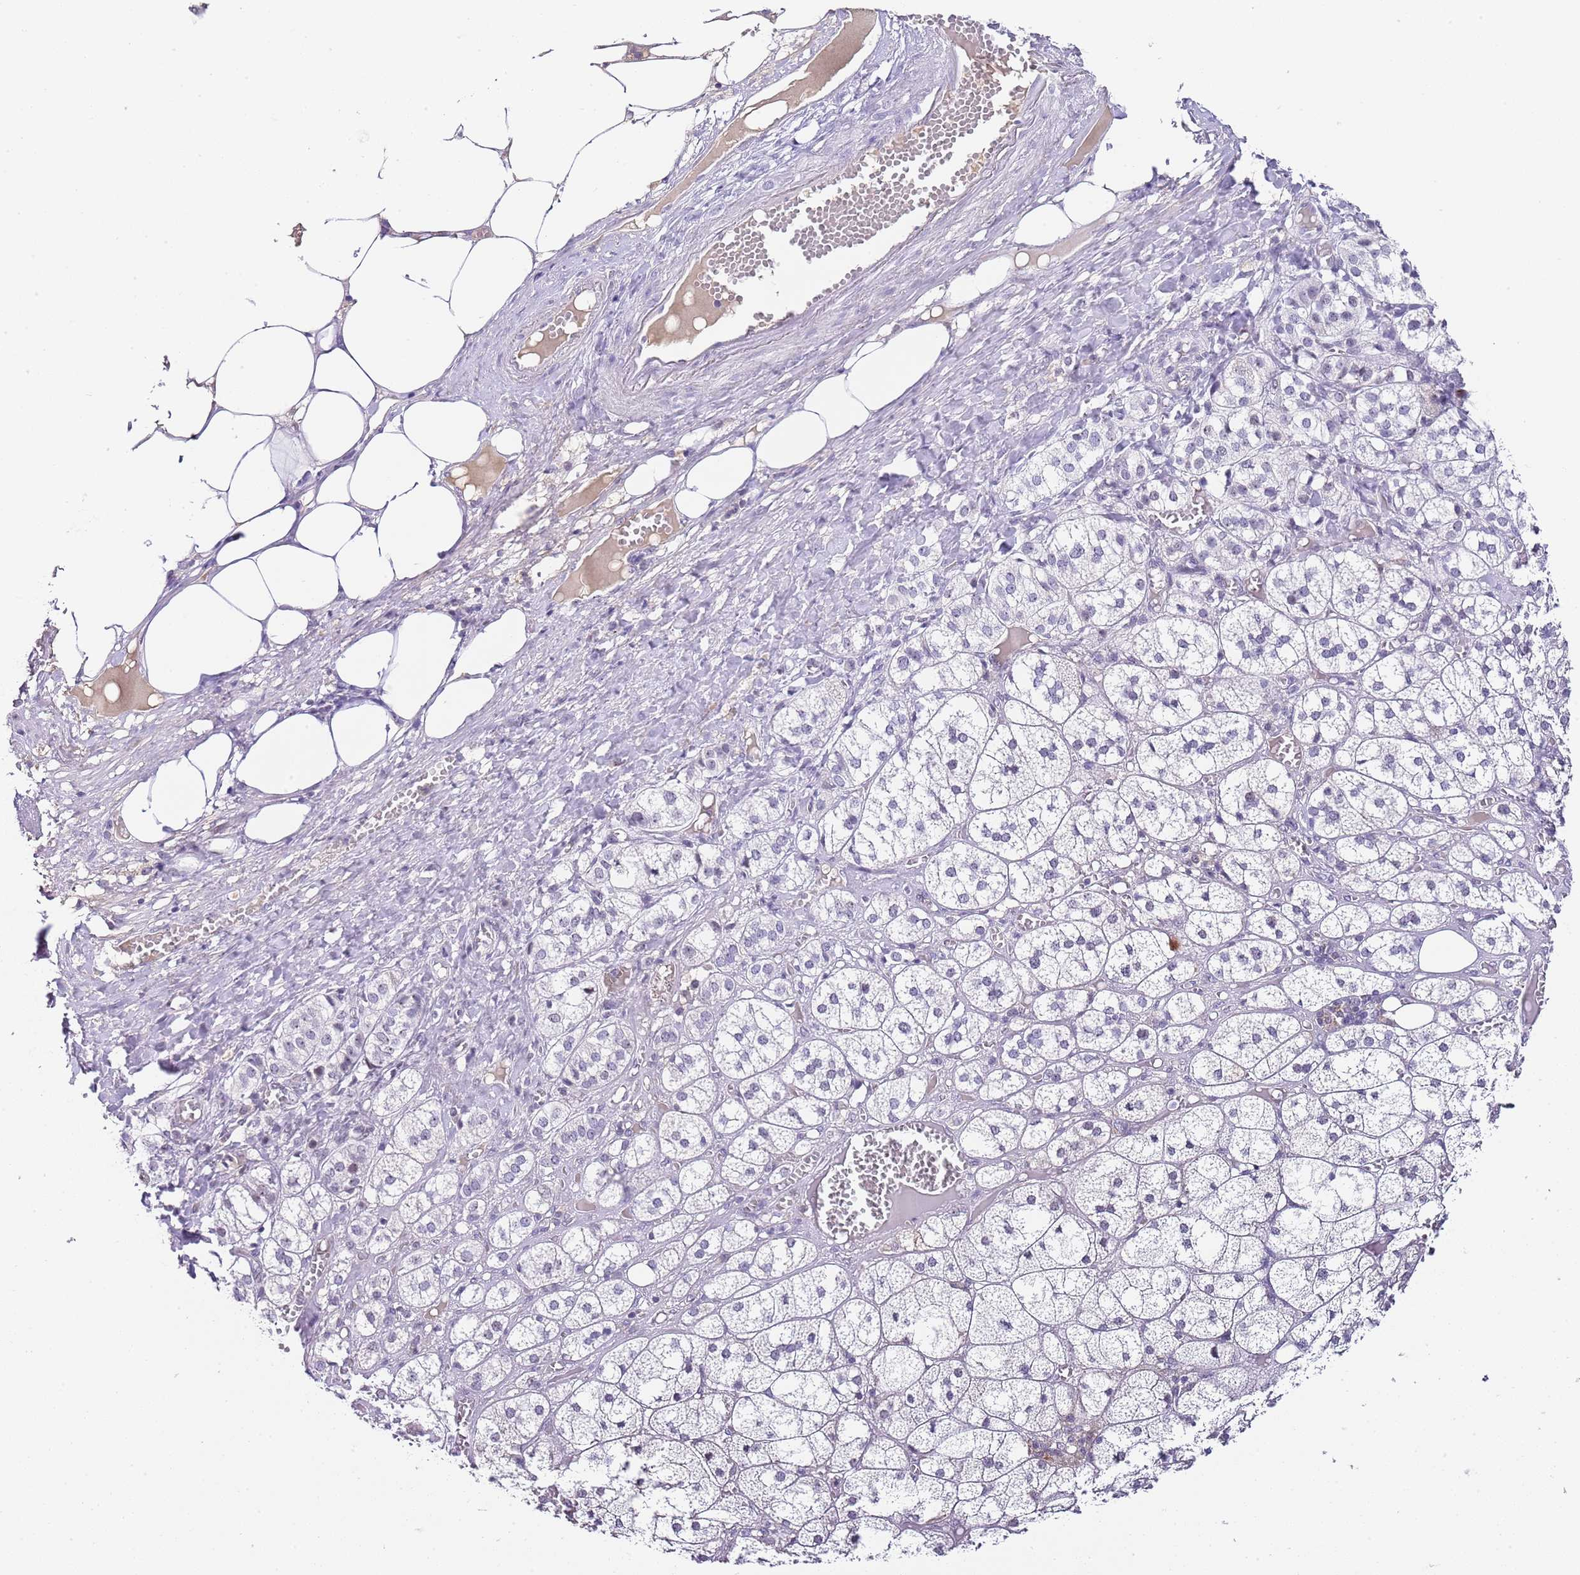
{"staining": {"intensity": "negative", "quantity": "none", "location": "none"}, "tissue": "adrenal gland", "cell_type": "Glandular cells", "image_type": "normal", "snomed": [{"axis": "morphology", "description": "Normal tissue, NOS"}, {"axis": "topography", "description": "Adrenal gland"}], "caption": "Immunohistochemistry micrograph of unremarkable adrenal gland: adrenal gland stained with DAB reveals no significant protein positivity in glandular cells.", "gene": "NOP56", "patient": {"sex": "female", "age": 61}}